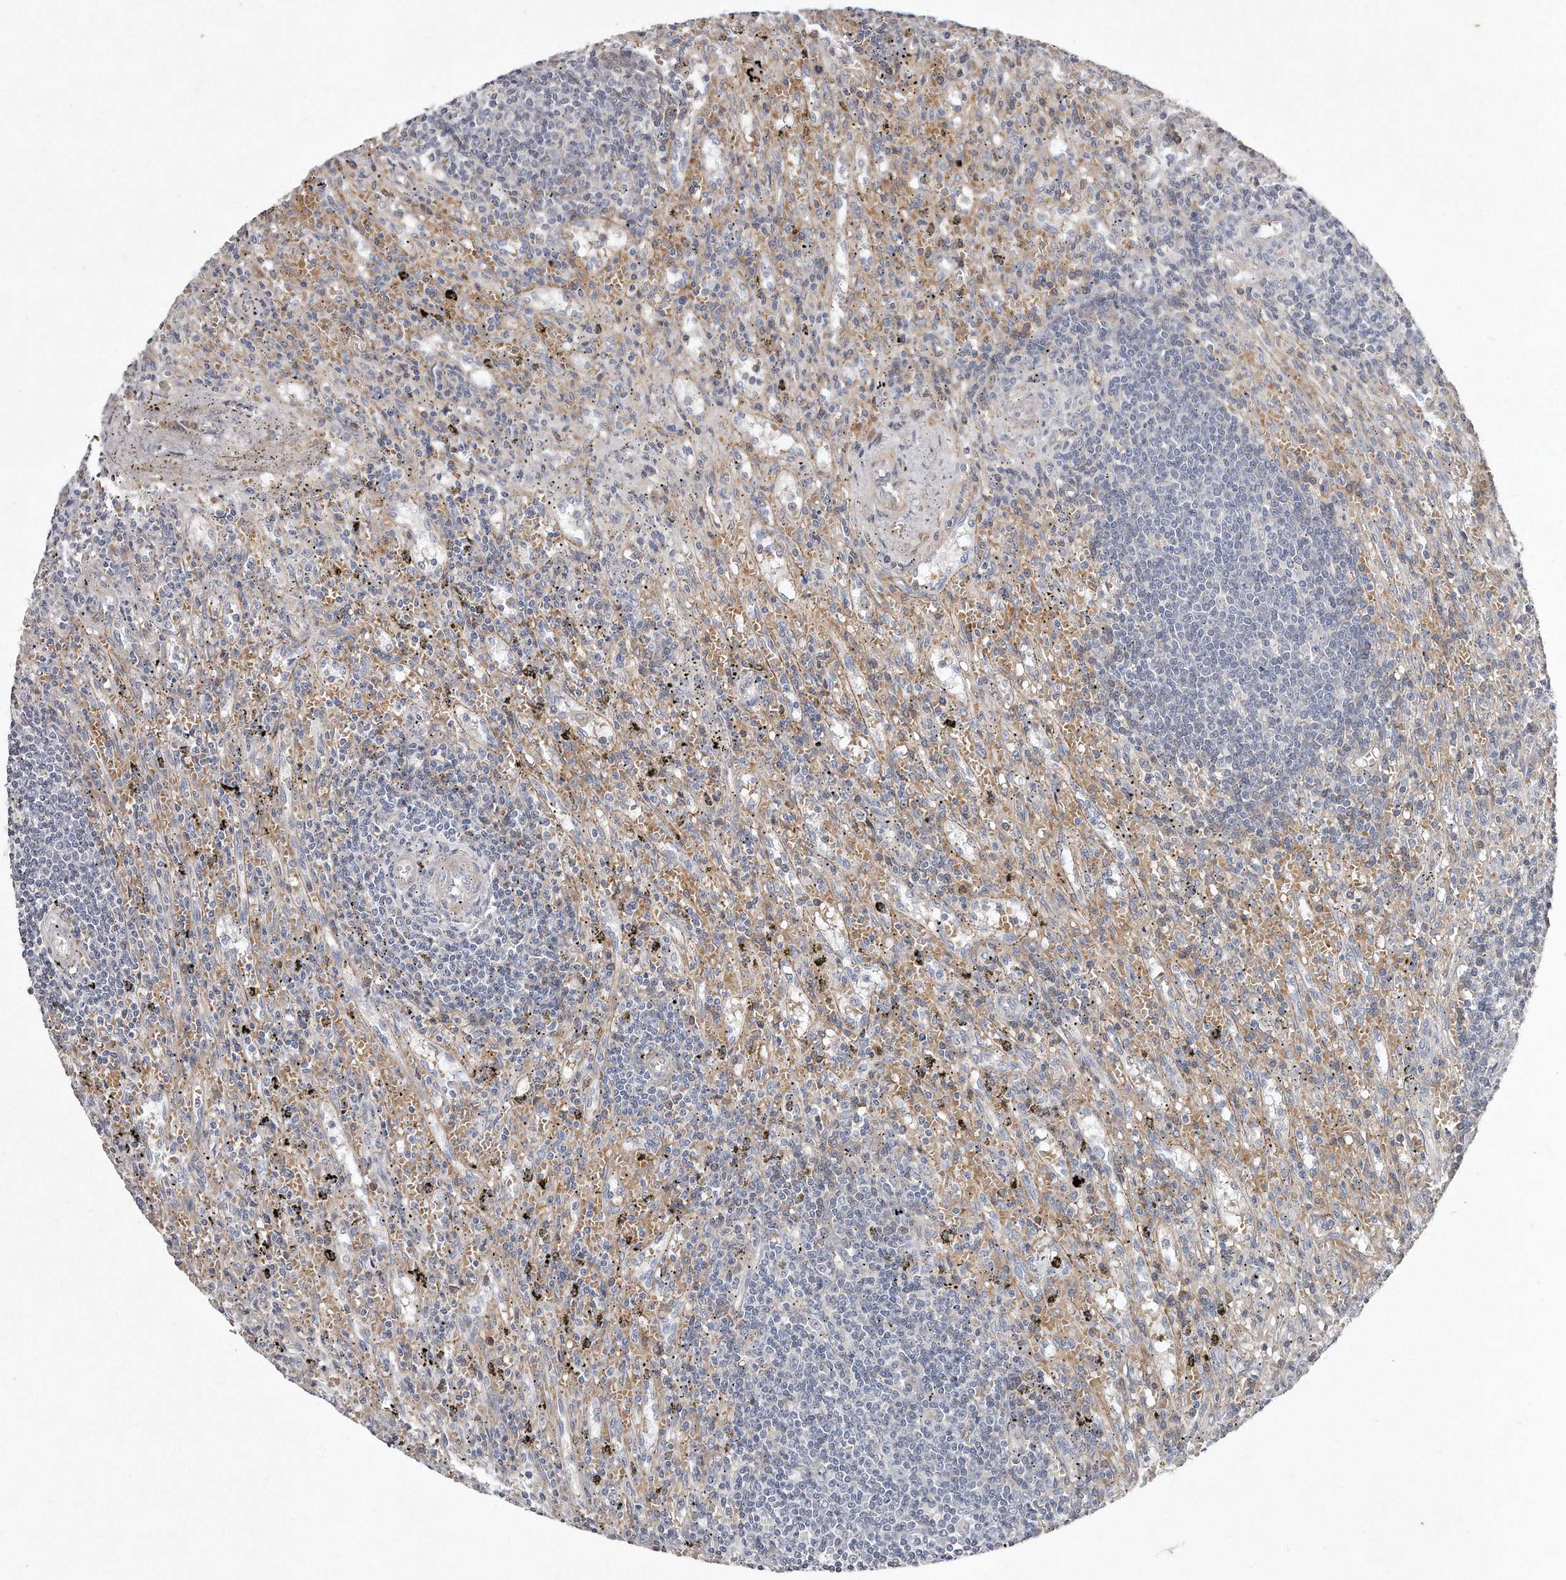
{"staining": {"intensity": "negative", "quantity": "none", "location": "none"}, "tissue": "lymphoma", "cell_type": "Tumor cells", "image_type": "cancer", "snomed": [{"axis": "morphology", "description": "Malignant lymphoma, non-Hodgkin's type, Low grade"}, {"axis": "topography", "description": "Spleen"}], "caption": "DAB immunohistochemical staining of malignant lymphoma, non-Hodgkin's type (low-grade) reveals no significant expression in tumor cells. (IHC, brightfield microscopy, high magnification).", "gene": "TECR", "patient": {"sex": "male", "age": 76}}